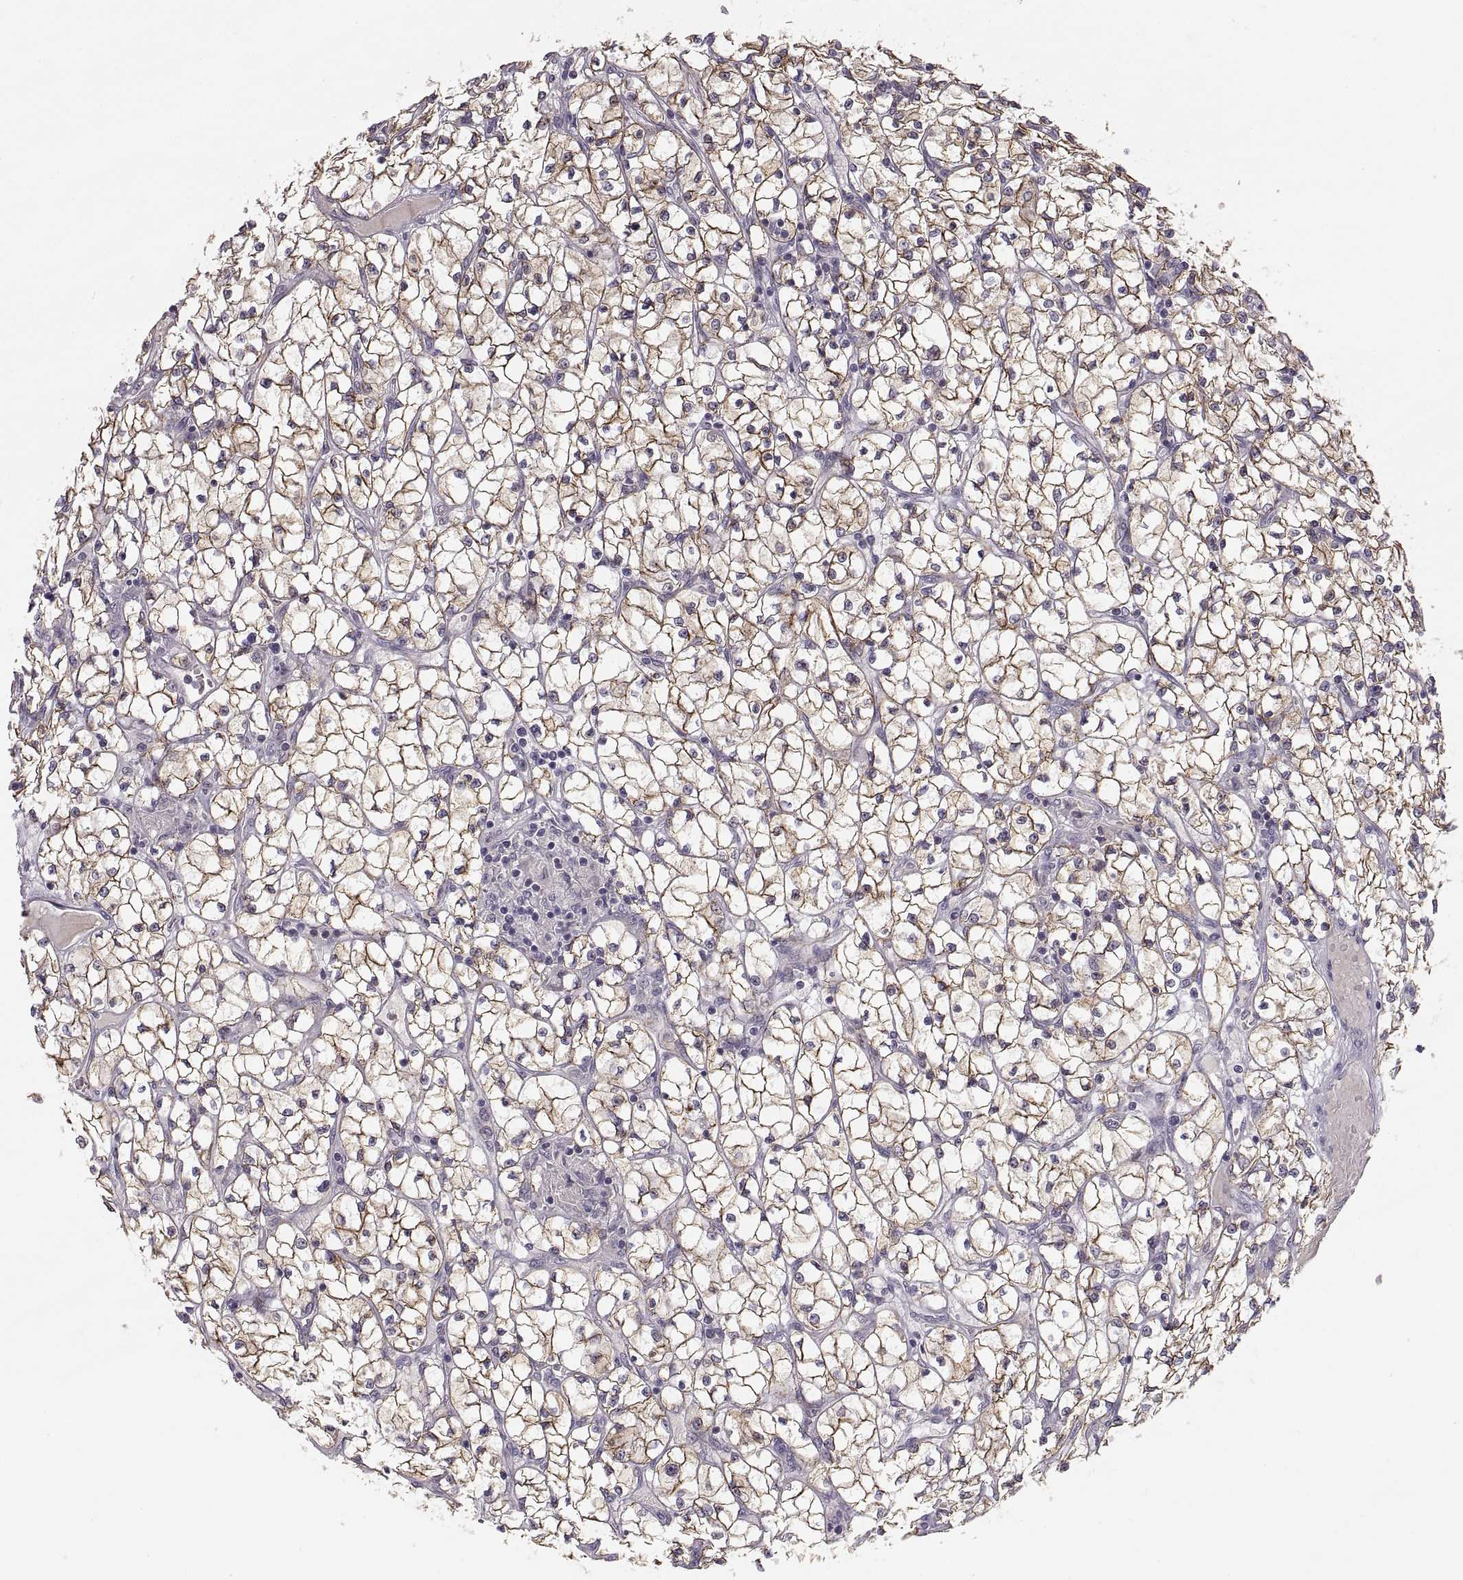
{"staining": {"intensity": "moderate", "quantity": ">75%", "location": "cytoplasmic/membranous"}, "tissue": "renal cancer", "cell_type": "Tumor cells", "image_type": "cancer", "snomed": [{"axis": "morphology", "description": "Adenocarcinoma, NOS"}, {"axis": "topography", "description": "Kidney"}], "caption": "This is an image of immunohistochemistry (IHC) staining of renal adenocarcinoma, which shows moderate expression in the cytoplasmic/membranous of tumor cells.", "gene": "CDH2", "patient": {"sex": "female", "age": 64}}